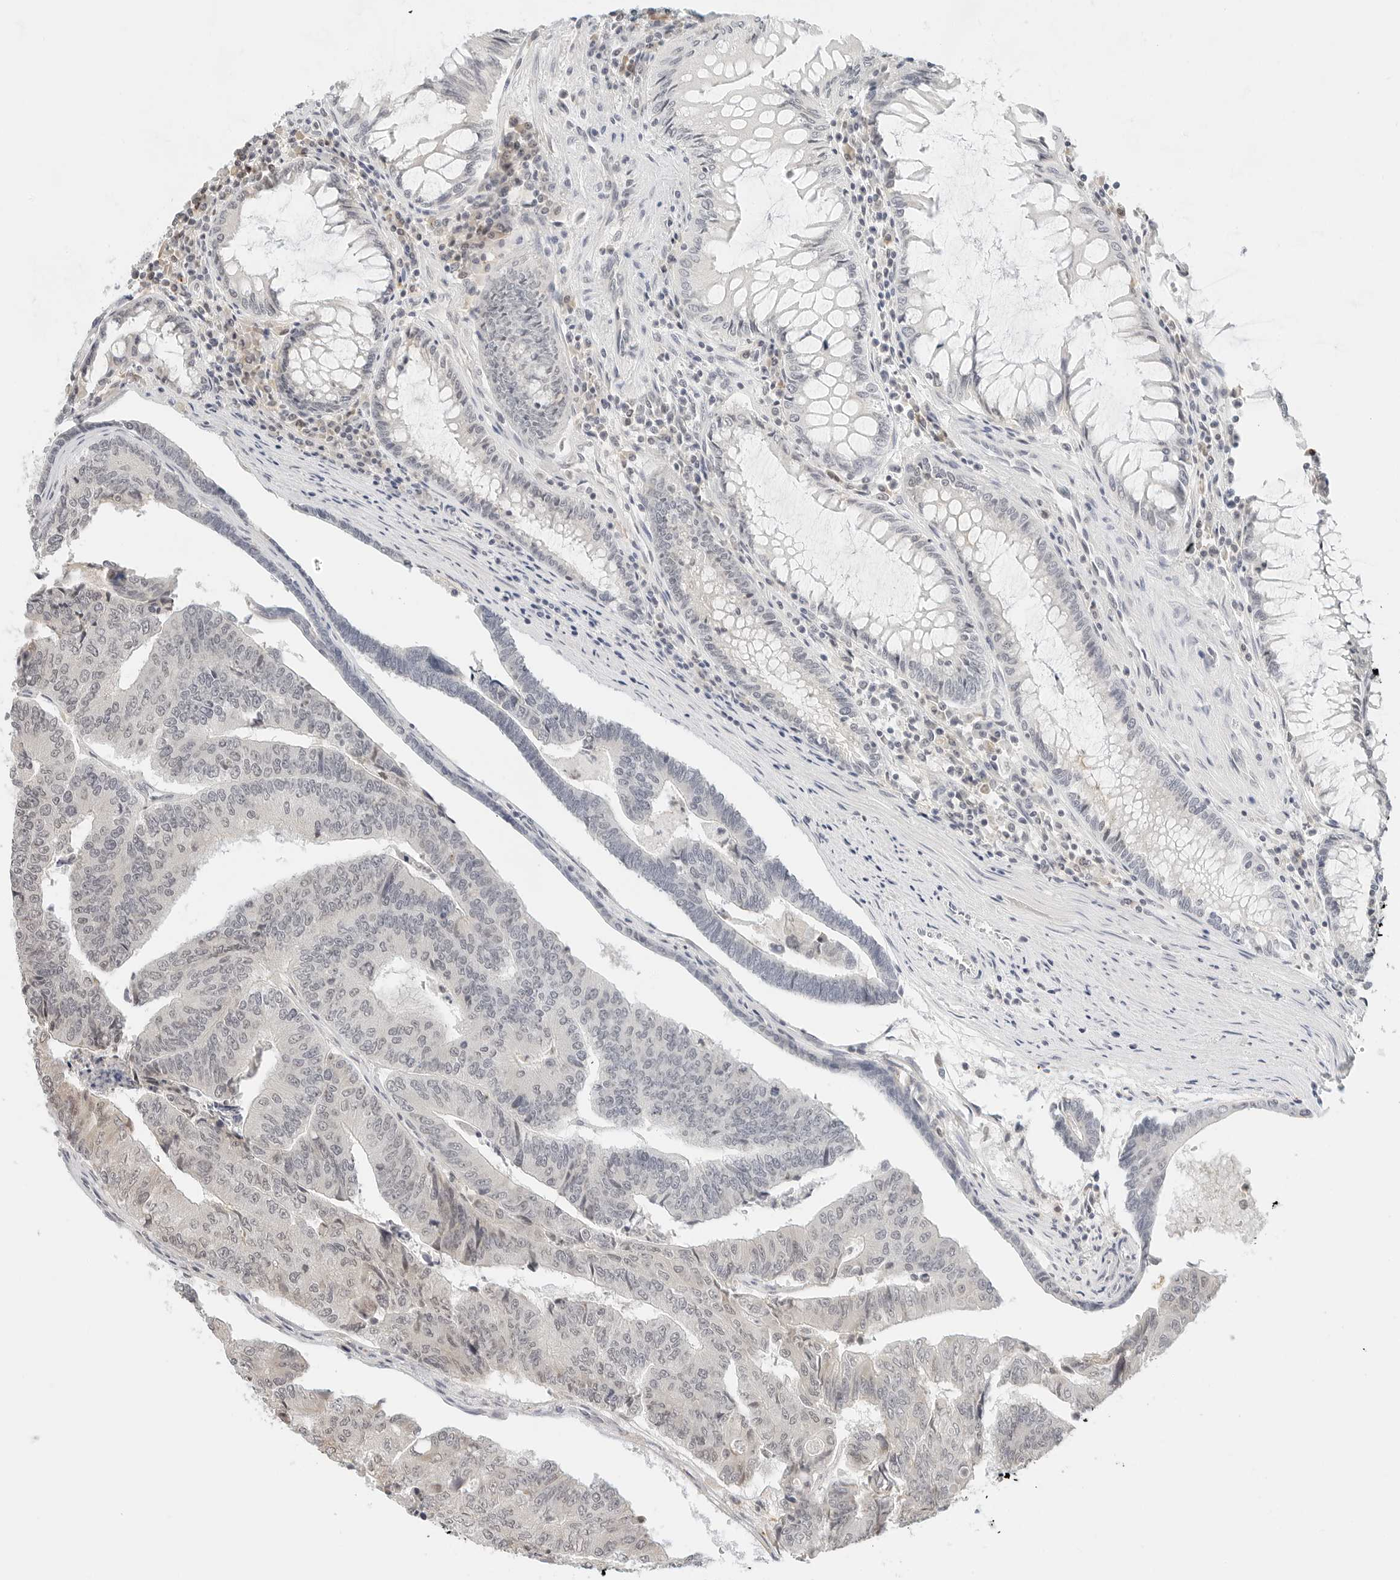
{"staining": {"intensity": "negative", "quantity": "none", "location": "none"}, "tissue": "colorectal cancer", "cell_type": "Tumor cells", "image_type": "cancer", "snomed": [{"axis": "morphology", "description": "Adenocarcinoma, NOS"}, {"axis": "topography", "description": "Colon"}], "caption": "An immunohistochemistry image of adenocarcinoma (colorectal) is shown. There is no staining in tumor cells of adenocarcinoma (colorectal). (Brightfield microscopy of DAB IHC at high magnification).", "gene": "NEO1", "patient": {"sex": "female", "age": 67}}